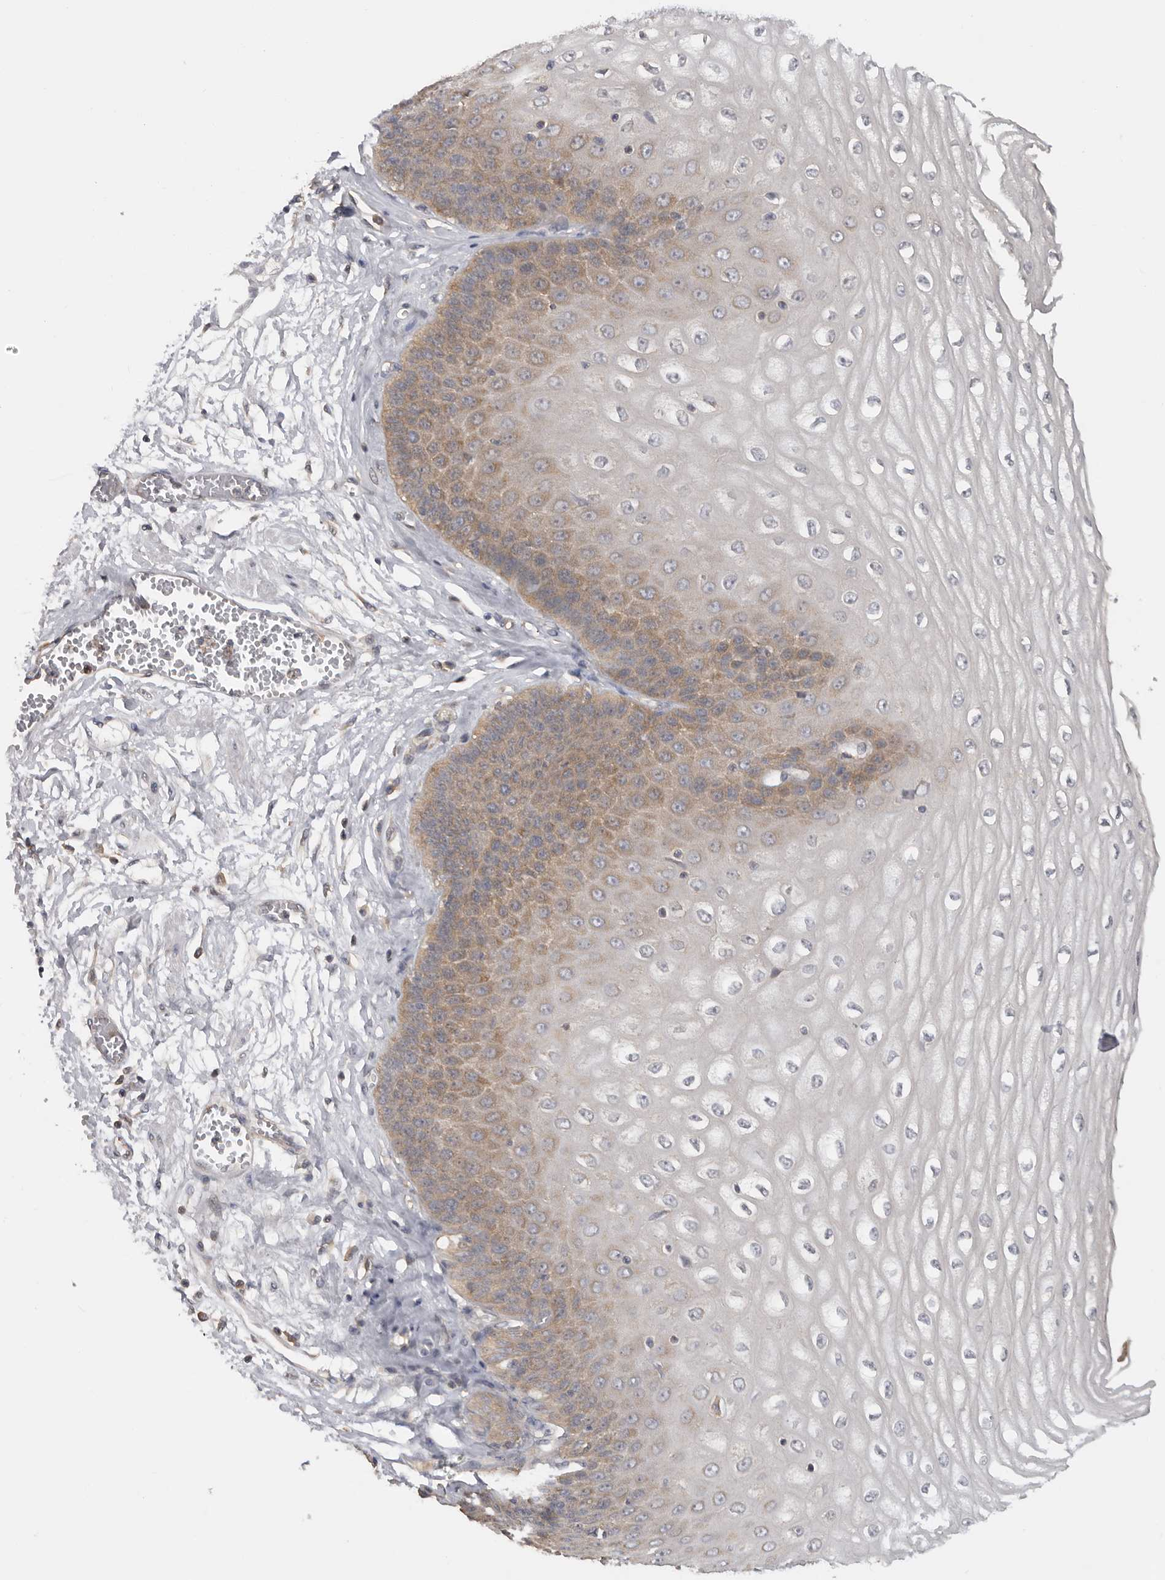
{"staining": {"intensity": "moderate", "quantity": "25%-75%", "location": "cytoplasmic/membranous"}, "tissue": "esophagus", "cell_type": "Squamous epithelial cells", "image_type": "normal", "snomed": [{"axis": "morphology", "description": "Normal tissue, NOS"}, {"axis": "topography", "description": "Esophagus"}], "caption": "Immunohistochemical staining of unremarkable human esophagus exhibits medium levels of moderate cytoplasmic/membranous expression in approximately 25%-75% of squamous epithelial cells. Immunohistochemistry (ihc) stains the protein of interest in brown and the nuclei are stained blue.", "gene": "PPP1R42", "patient": {"sex": "male", "age": 60}}